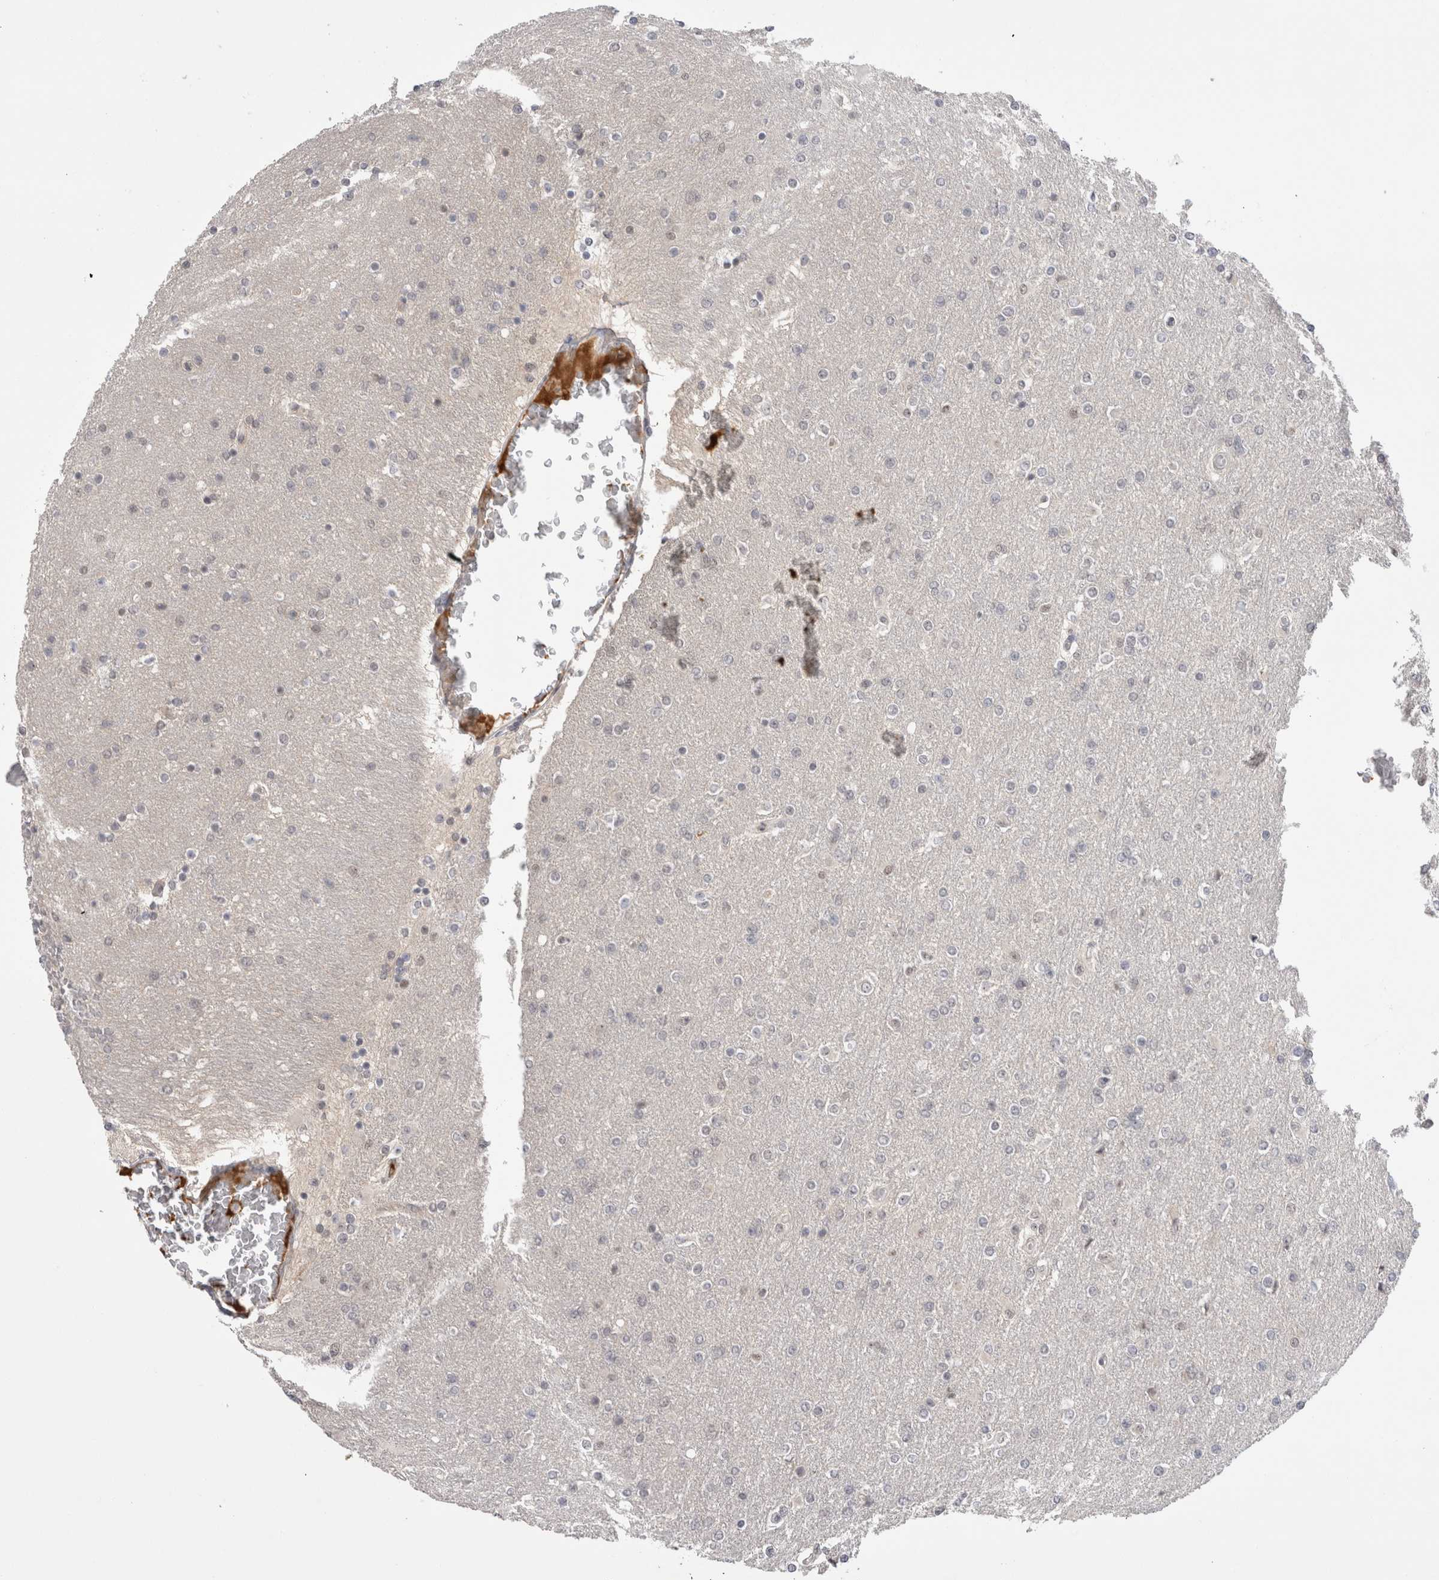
{"staining": {"intensity": "negative", "quantity": "none", "location": "none"}, "tissue": "glioma", "cell_type": "Tumor cells", "image_type": "cancer", "snomed": [{"axis": "morphology", "description": "Glioma, malignant, High grade"}, {"axis": "topography", "description": "Cerebral cortex"}], "caption": "Micrograph shows no significant protein staining in tumor cells of glioma.", "gene": "ZNF24", "patient": {"sex": "female", "age": 36}}